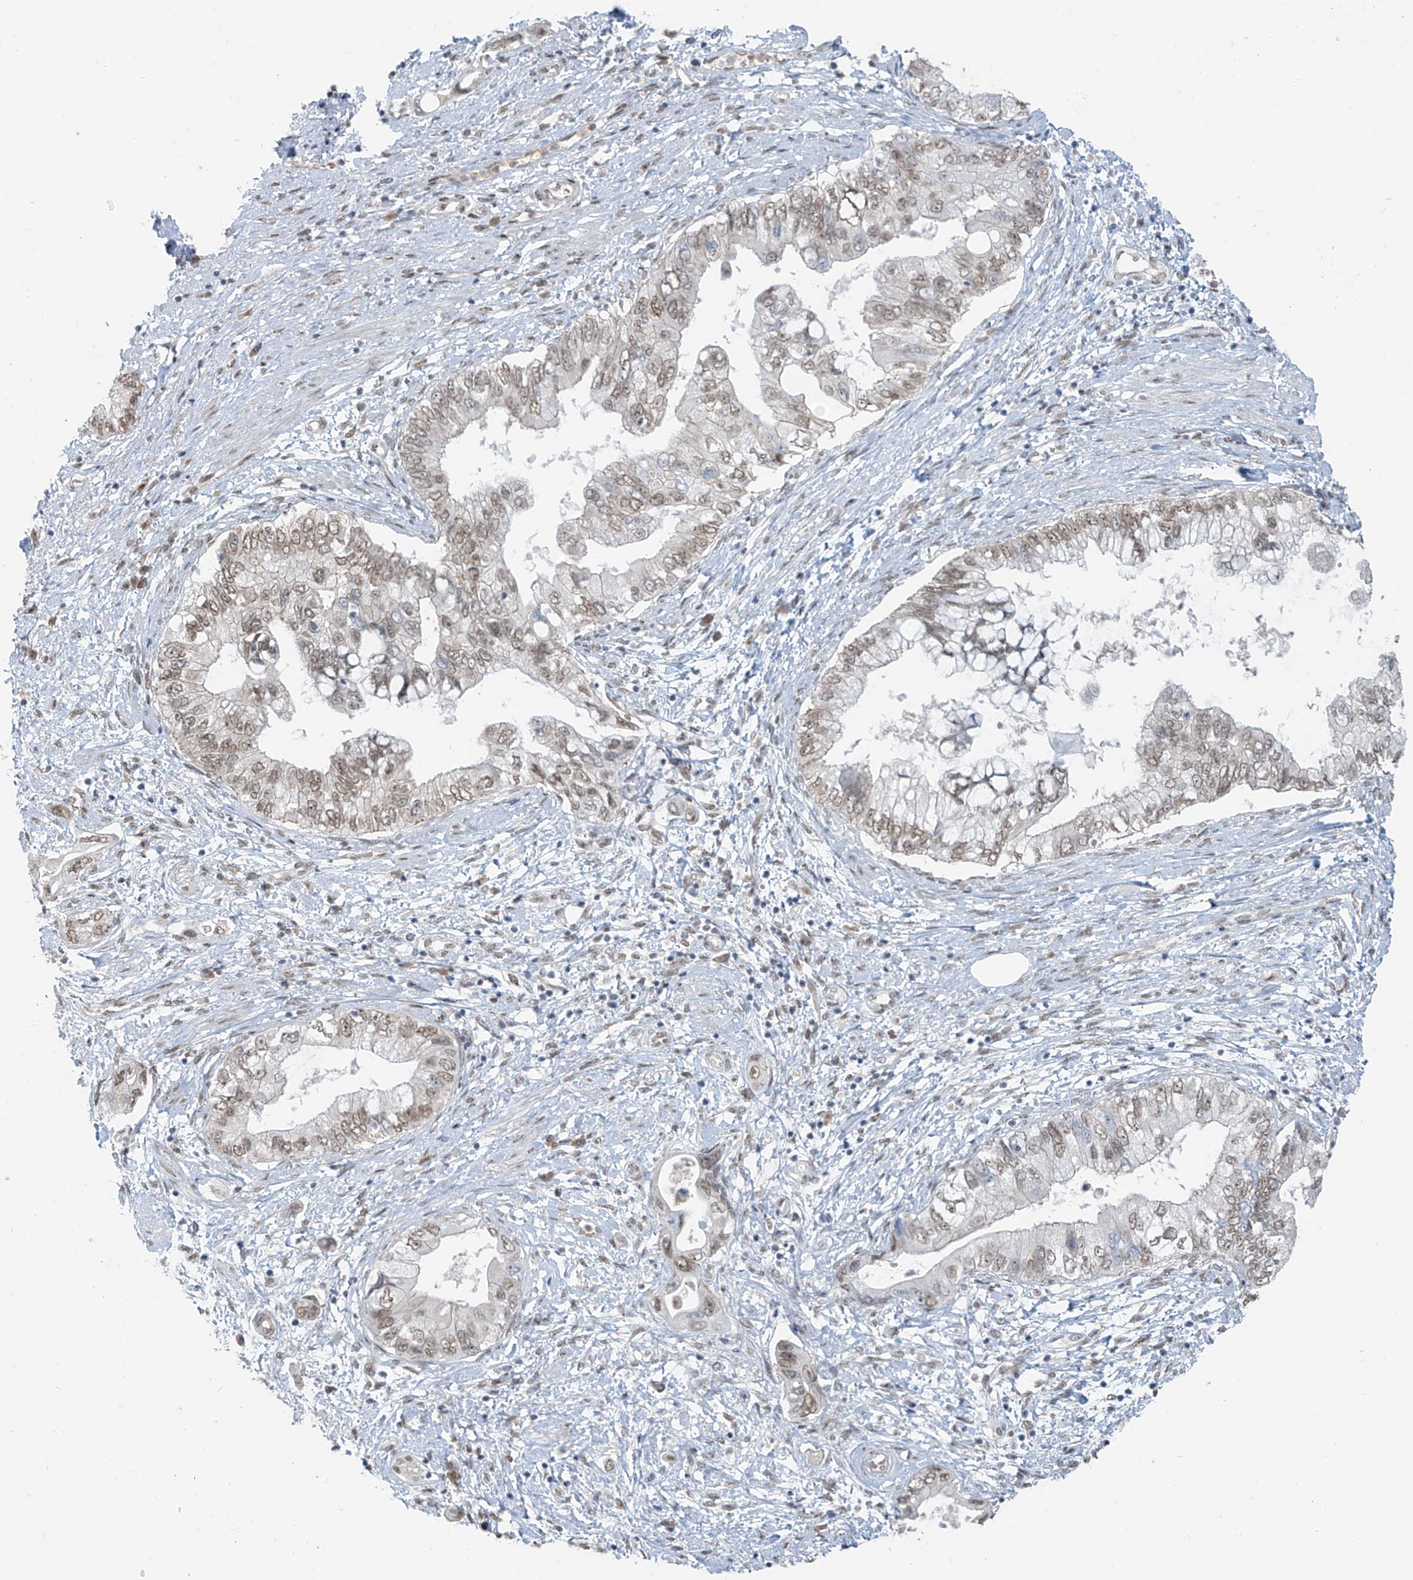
{"staining": {"intensity": "weak", "quantity": ">75%", "location": "nuclear"}, "tissue": "pancreatic cancer", "cell_type": "Tumor cells", "image_type": "cancer", "snomed": [{"axis": "morphology", "description": "Adenocarcinoma, NOS"}, {"axis": "topography", "description": "Pancreas"}], "caption": "Immunohistochemistry staining of pancreatic cancer (adenocarcinoma), which demonstrates low levels of weak nuclear positivity in about >75% of tumor cells indicating weak nuclear protein expression. The staining was performed using DAB (brown) for protein detection and nuclei were counterstained in hematoxylin (blue).", "gene": "MCM9", "patient": {"sex": "female", "age": 73}}